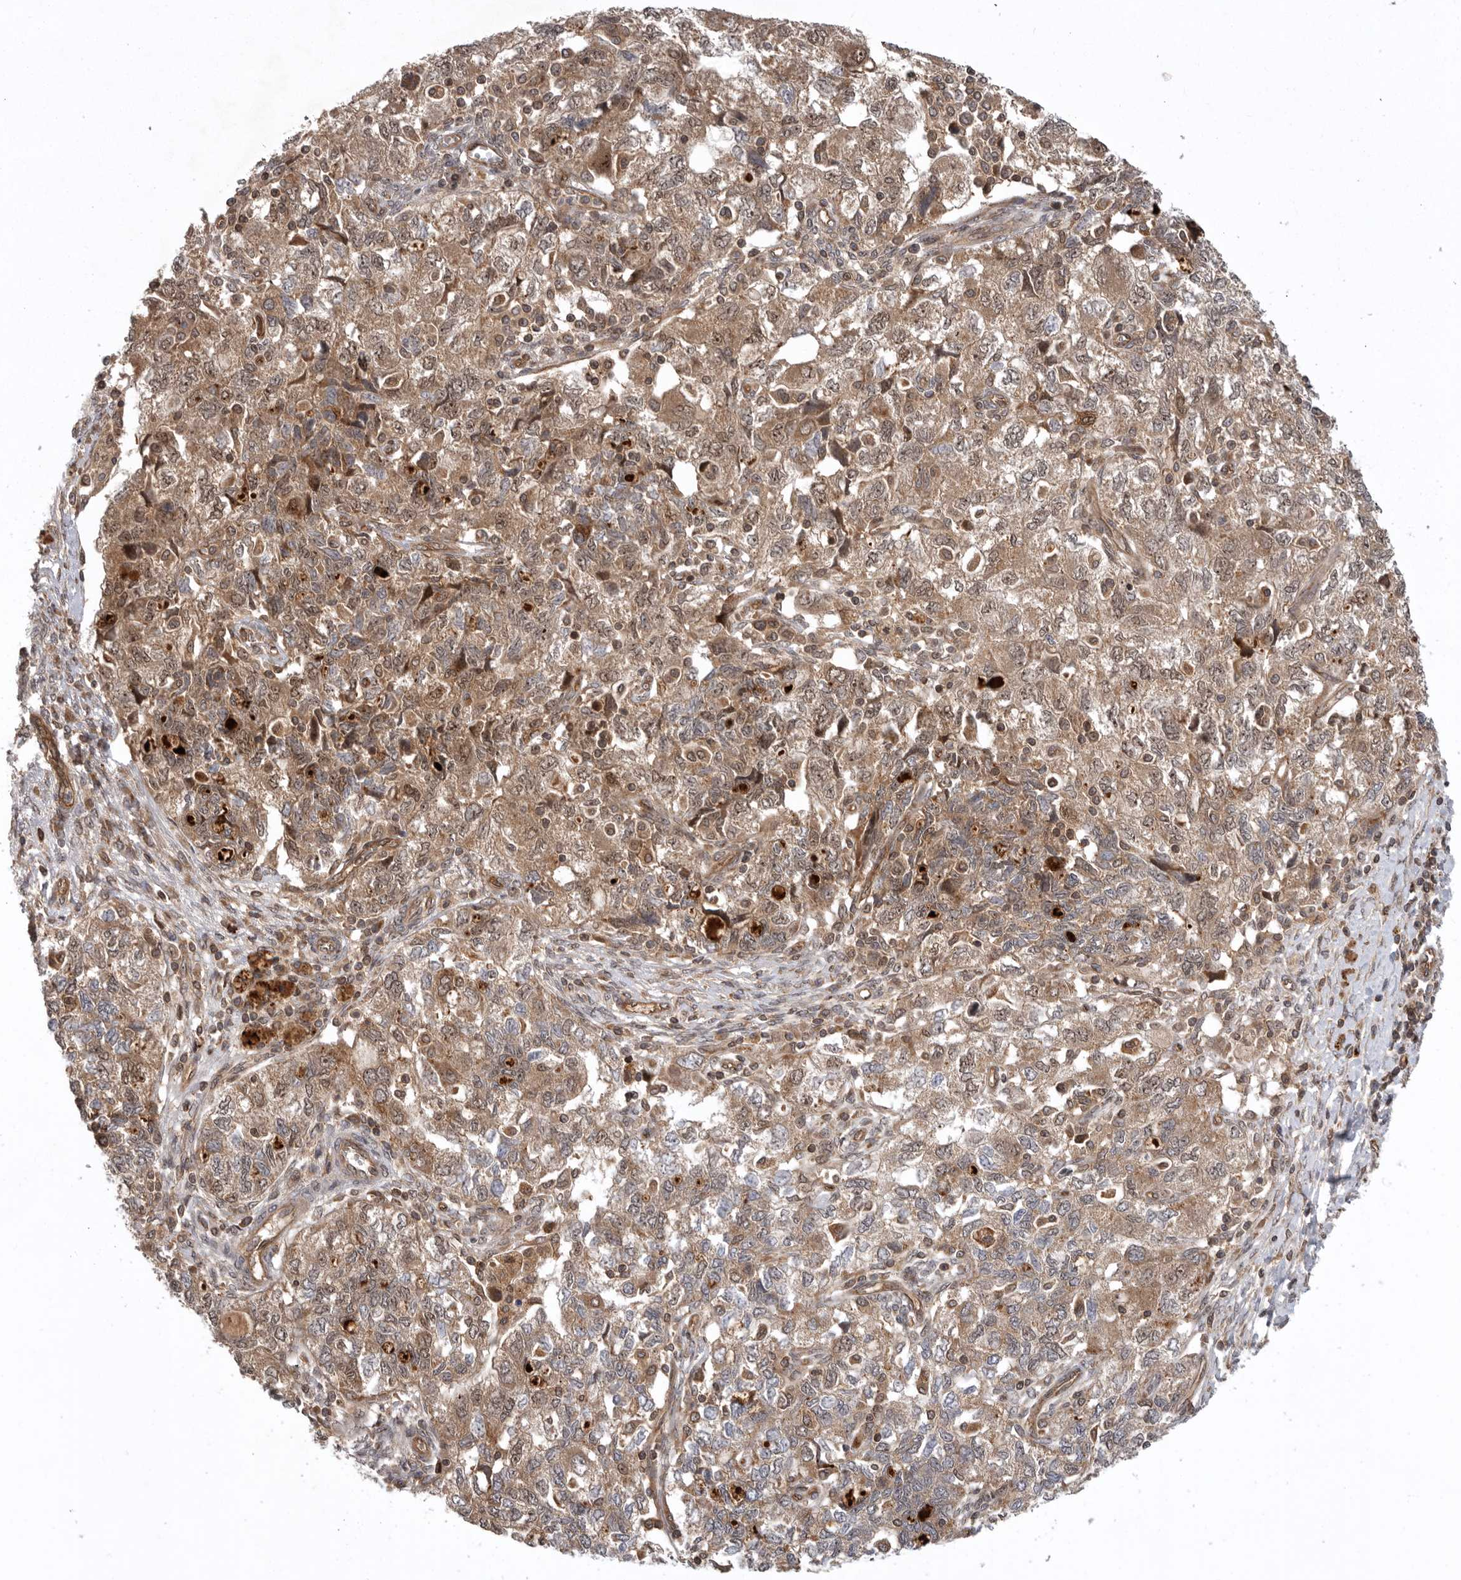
{"staining": {"intensity": "weak", "quantity": ">75%", "location": "cytoplasmic/membranous,nuclear"}, "tissue": "ovarian cancer", "cell_type": "Tumor cells", "image_type": "cancer", "snomed": [{"axis": "morphology", "description": "Carcinoma, NOS"}, {"axis": "morphology", "description": "Cystadenocarcinoma, serous, NOS"}, {"axis": "topography", "description": "Ovary"}], "caption": "The image reveals staining of ovarian cancer, revealing weak cytoplasmic/membranous and nuclear protein staining (brown color) within tumor cells.", "gene": "DHDDS", "patient": {"sex": "female", "age": 69}}